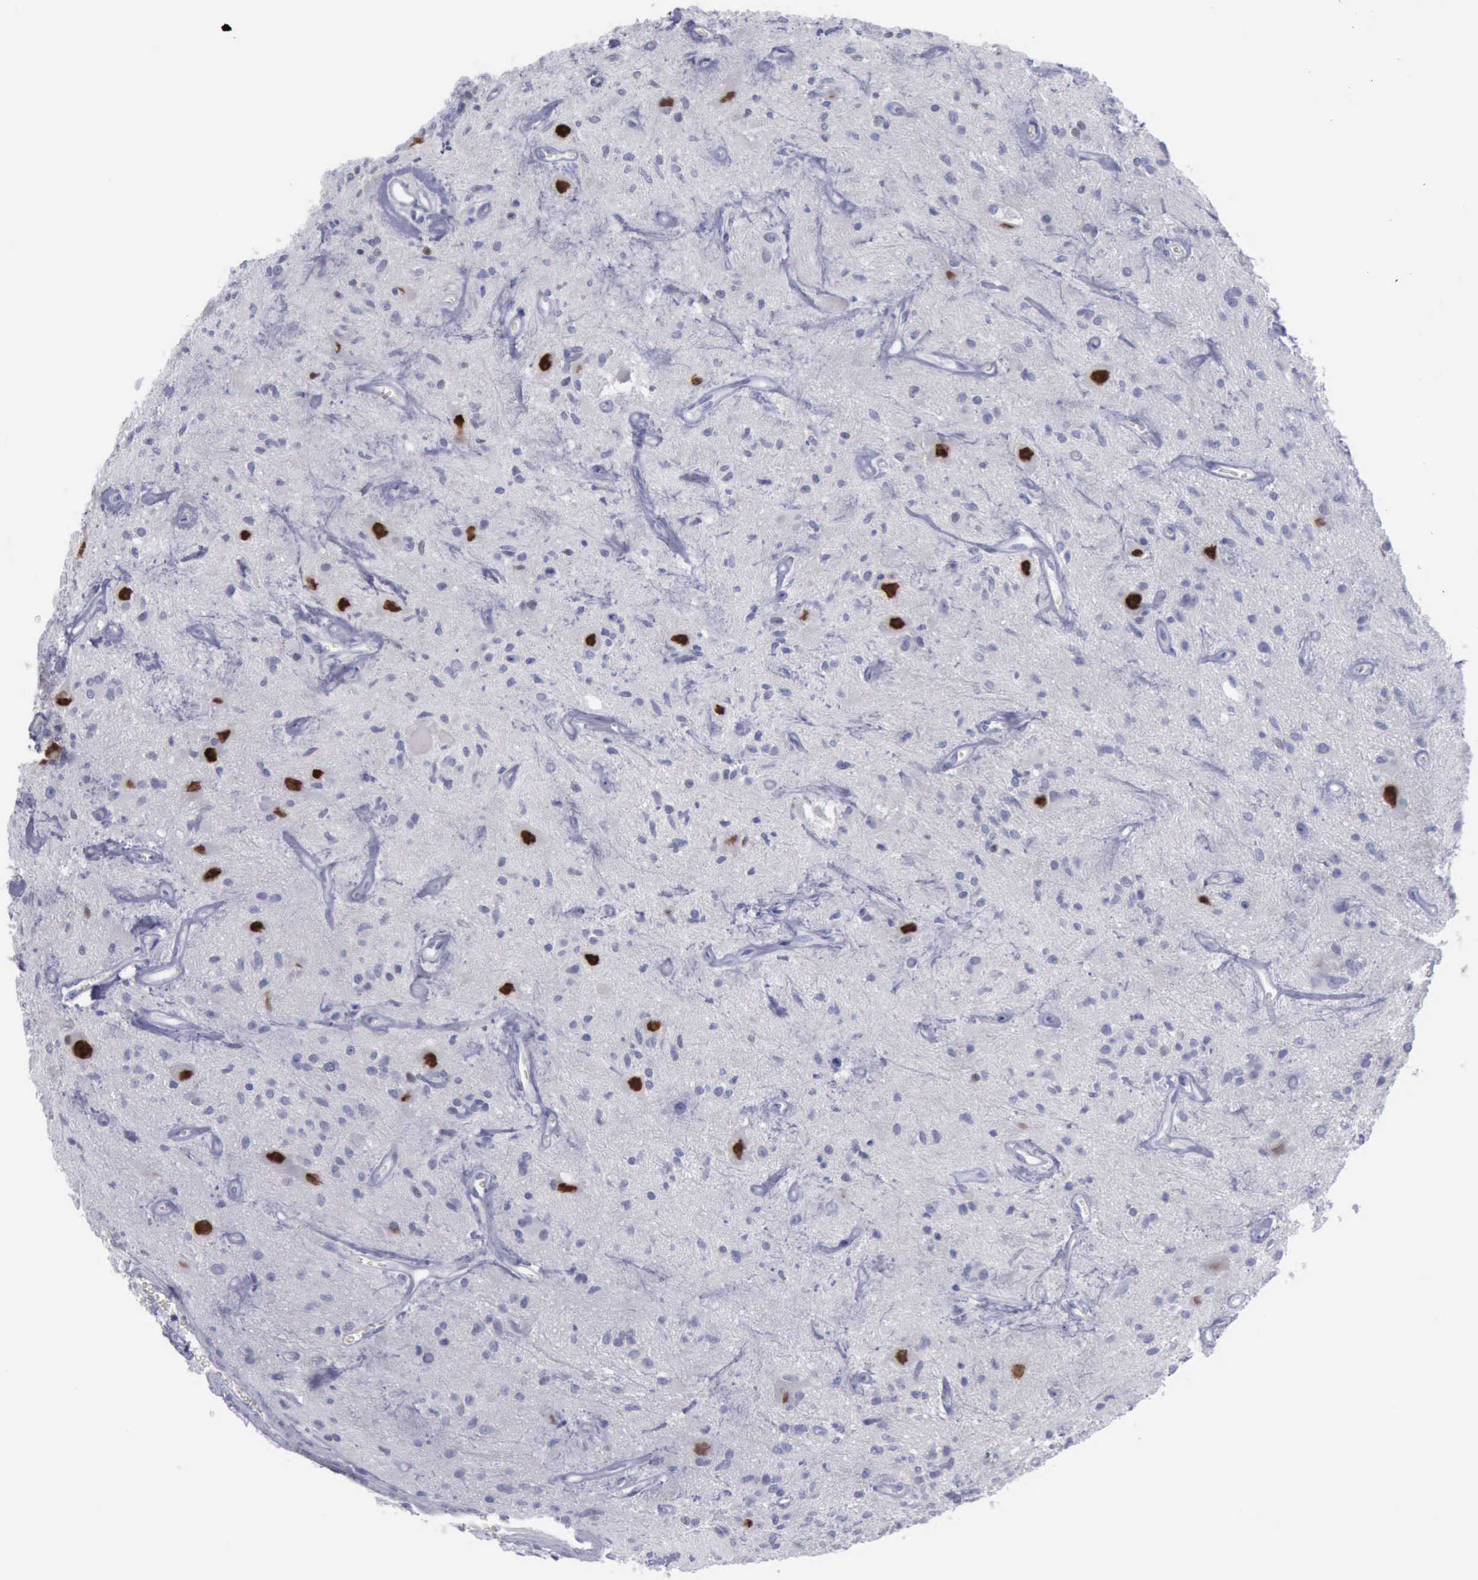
{"staining": {"intensity": "strong", "quantity": "<25%", "location": "nuclear"}, "tissue": "glioma", "cell_type": "Tumor cells", "image_type": "cancer", "snomed": [{"axis": "morphology", "description": "Glioma, malignant, Low grade"}, {"axis": "topography", "description": "Brain"}], "caption": "IHC histopathology image of neoplastic tissue: human malignant low-grade glioma stained using immunohistochemistry (IHC) demonstrates medium levels of strong protein expression localized specifically in the nuclear of tumor cells, appearing as a nuclear brown color.", "gene": "SATB2", "patient": {"sex": "female", "age": 15}}